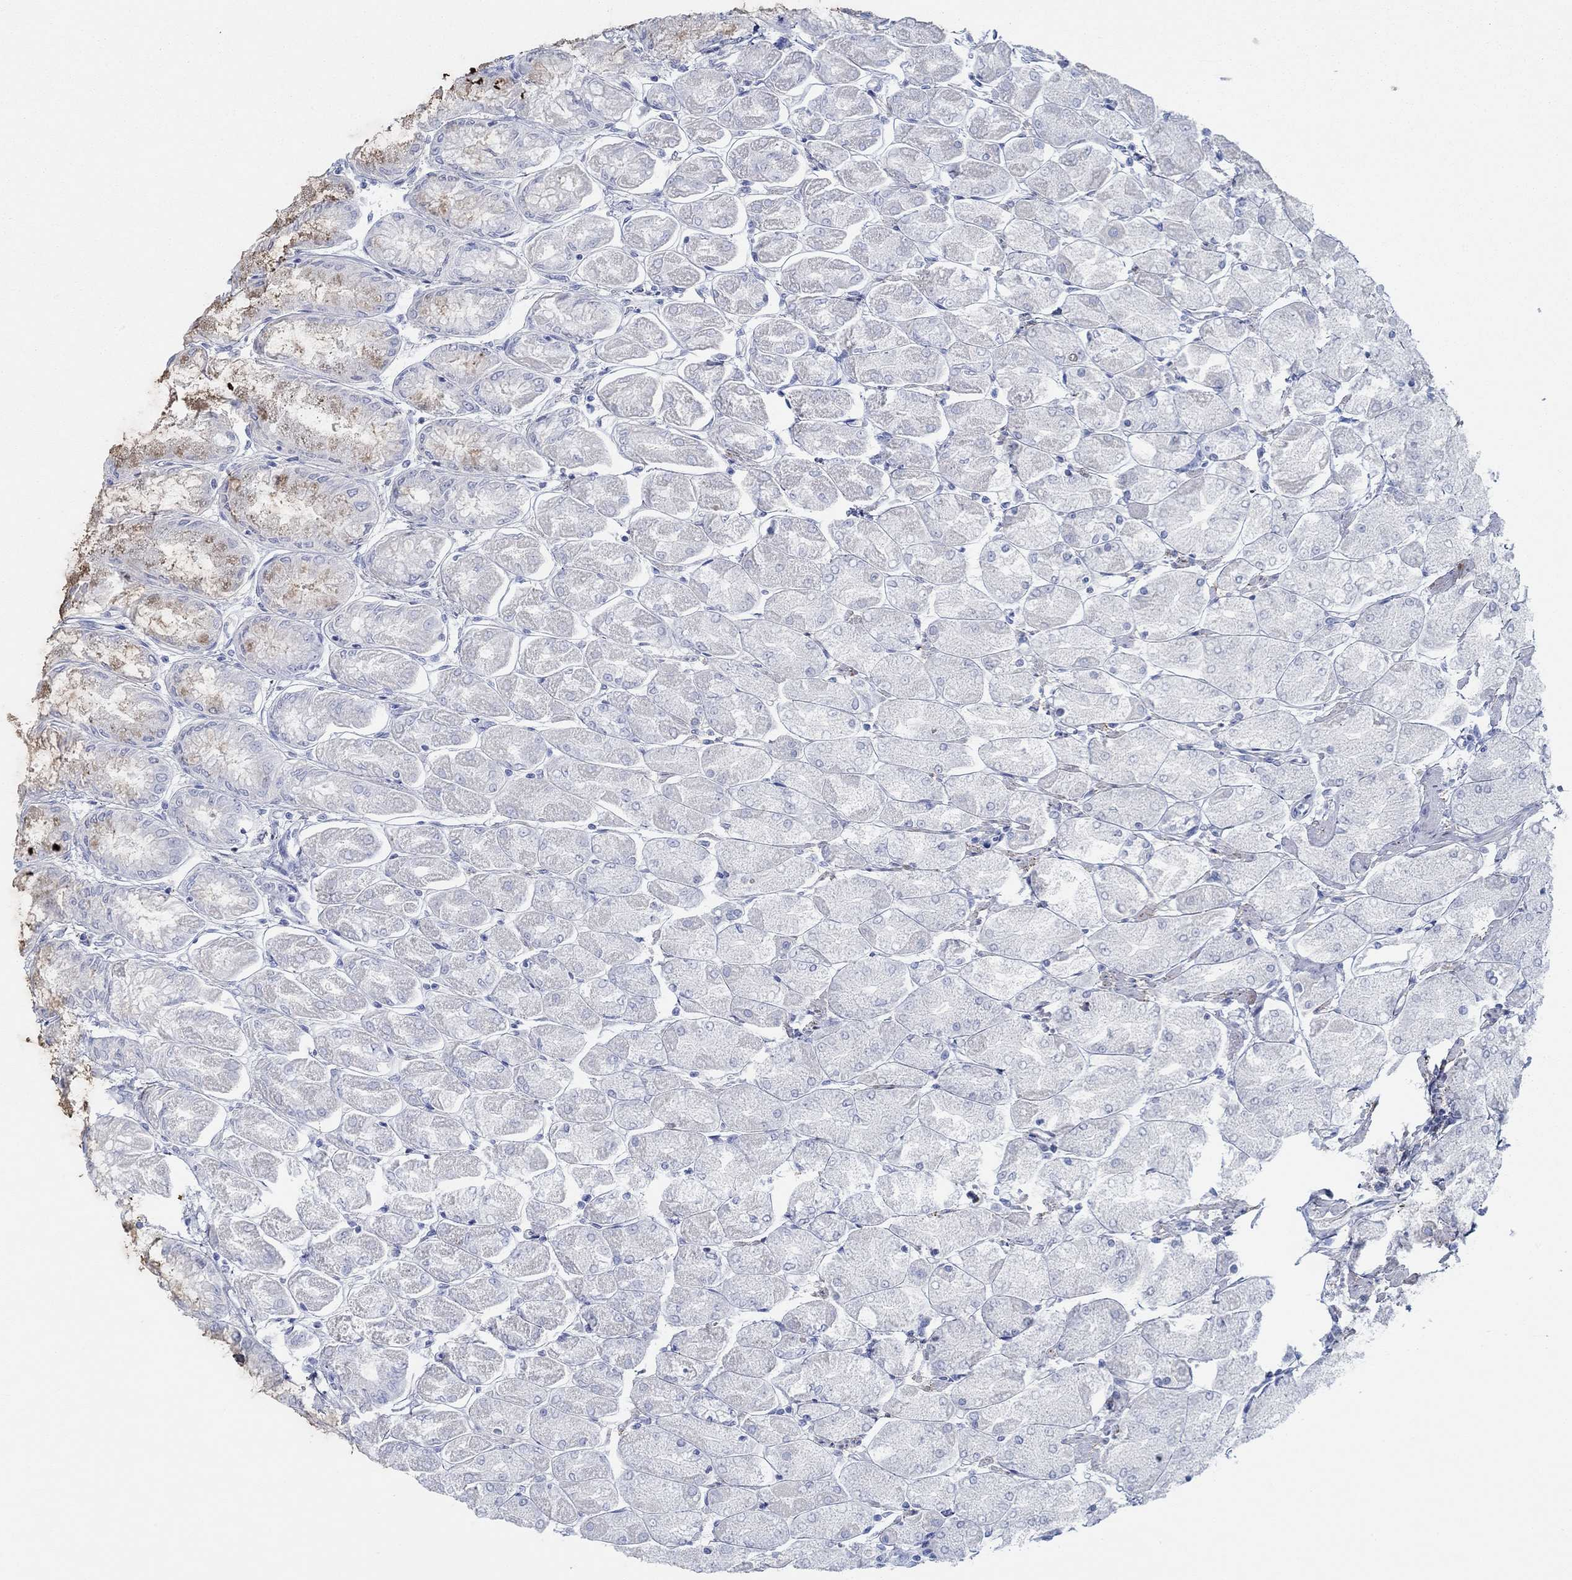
{"staining": {"intensity": "moderate", "quantity": "<25%", "location": "cytoplasmic/membranous"}, "tissue": "stomach", "cell_type": "Glandular cells", "image_type": "normal", "snomed": [{"axis": "morphology", "description": "Normal tissue, NOS"}, {"axis": "topography", "description": "Stomach, upper"}], "caption": "Glandular cells reveal moderate cytoplasmic/membranous expression in approximately <25% of cells in benign stomach.", "gene": "STC2", "patient": {"sex": "male", "age": 60}}